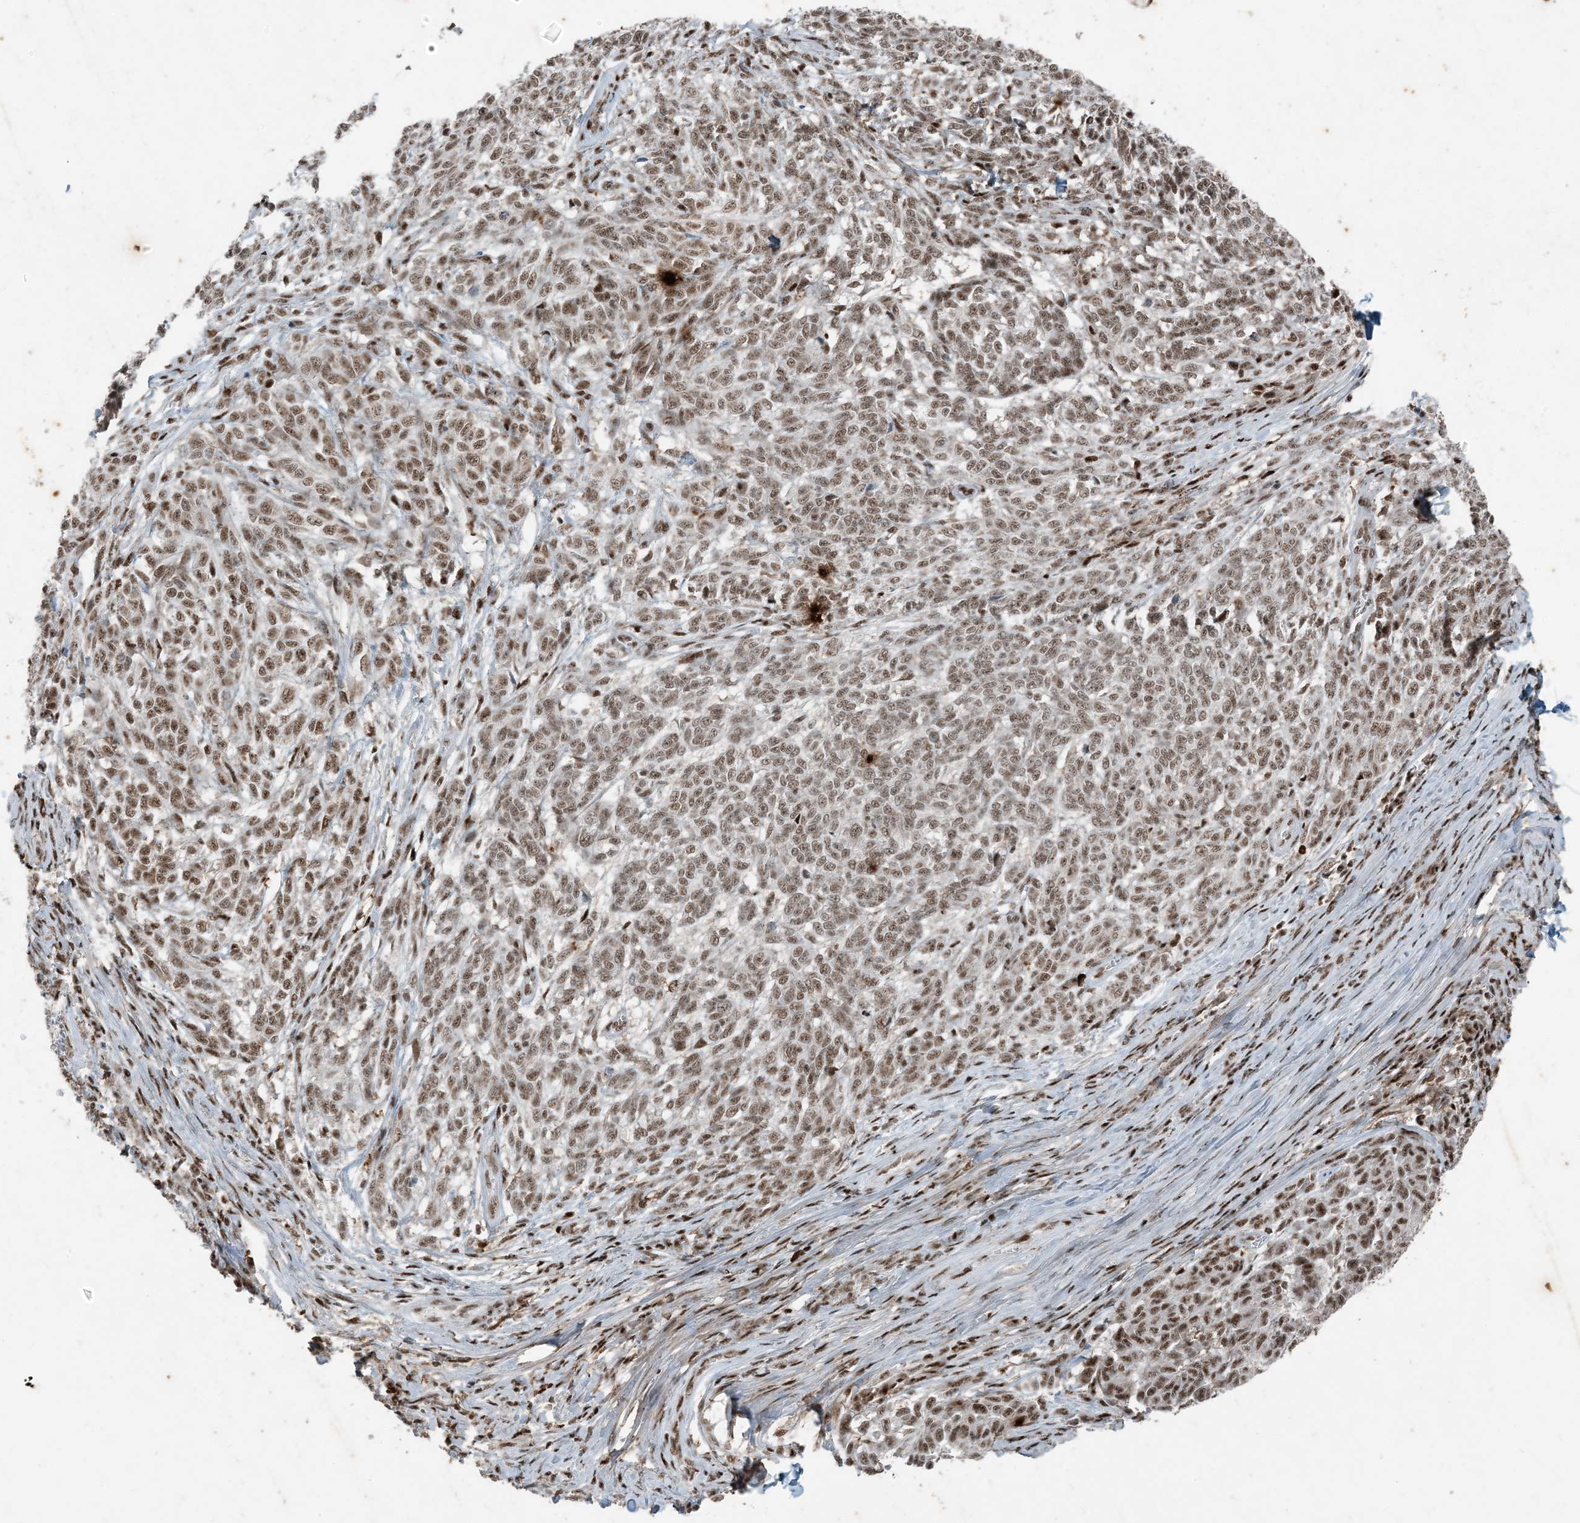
{"staining": {"intensity": "moderate", "quantity": ">75%", "location": "nuclear"}, "tissue": "melanoma", "cell_type": "Tumor cells", "image_type": "cancer", "snomed": [{"axis": "morphology", "description": "Malignant melanoma, NOS"}, {"axis": "topography", "description": "Skin"}], "caption": "Malignant melanoma was stained to show a protein in brown. There is medium levels of moderate nuclear expression in approximately >75% of tumor cells. Nuclei are stained in blue.", "gene": "TADA2B", "patient": {"sex": "male", "age": 49}}